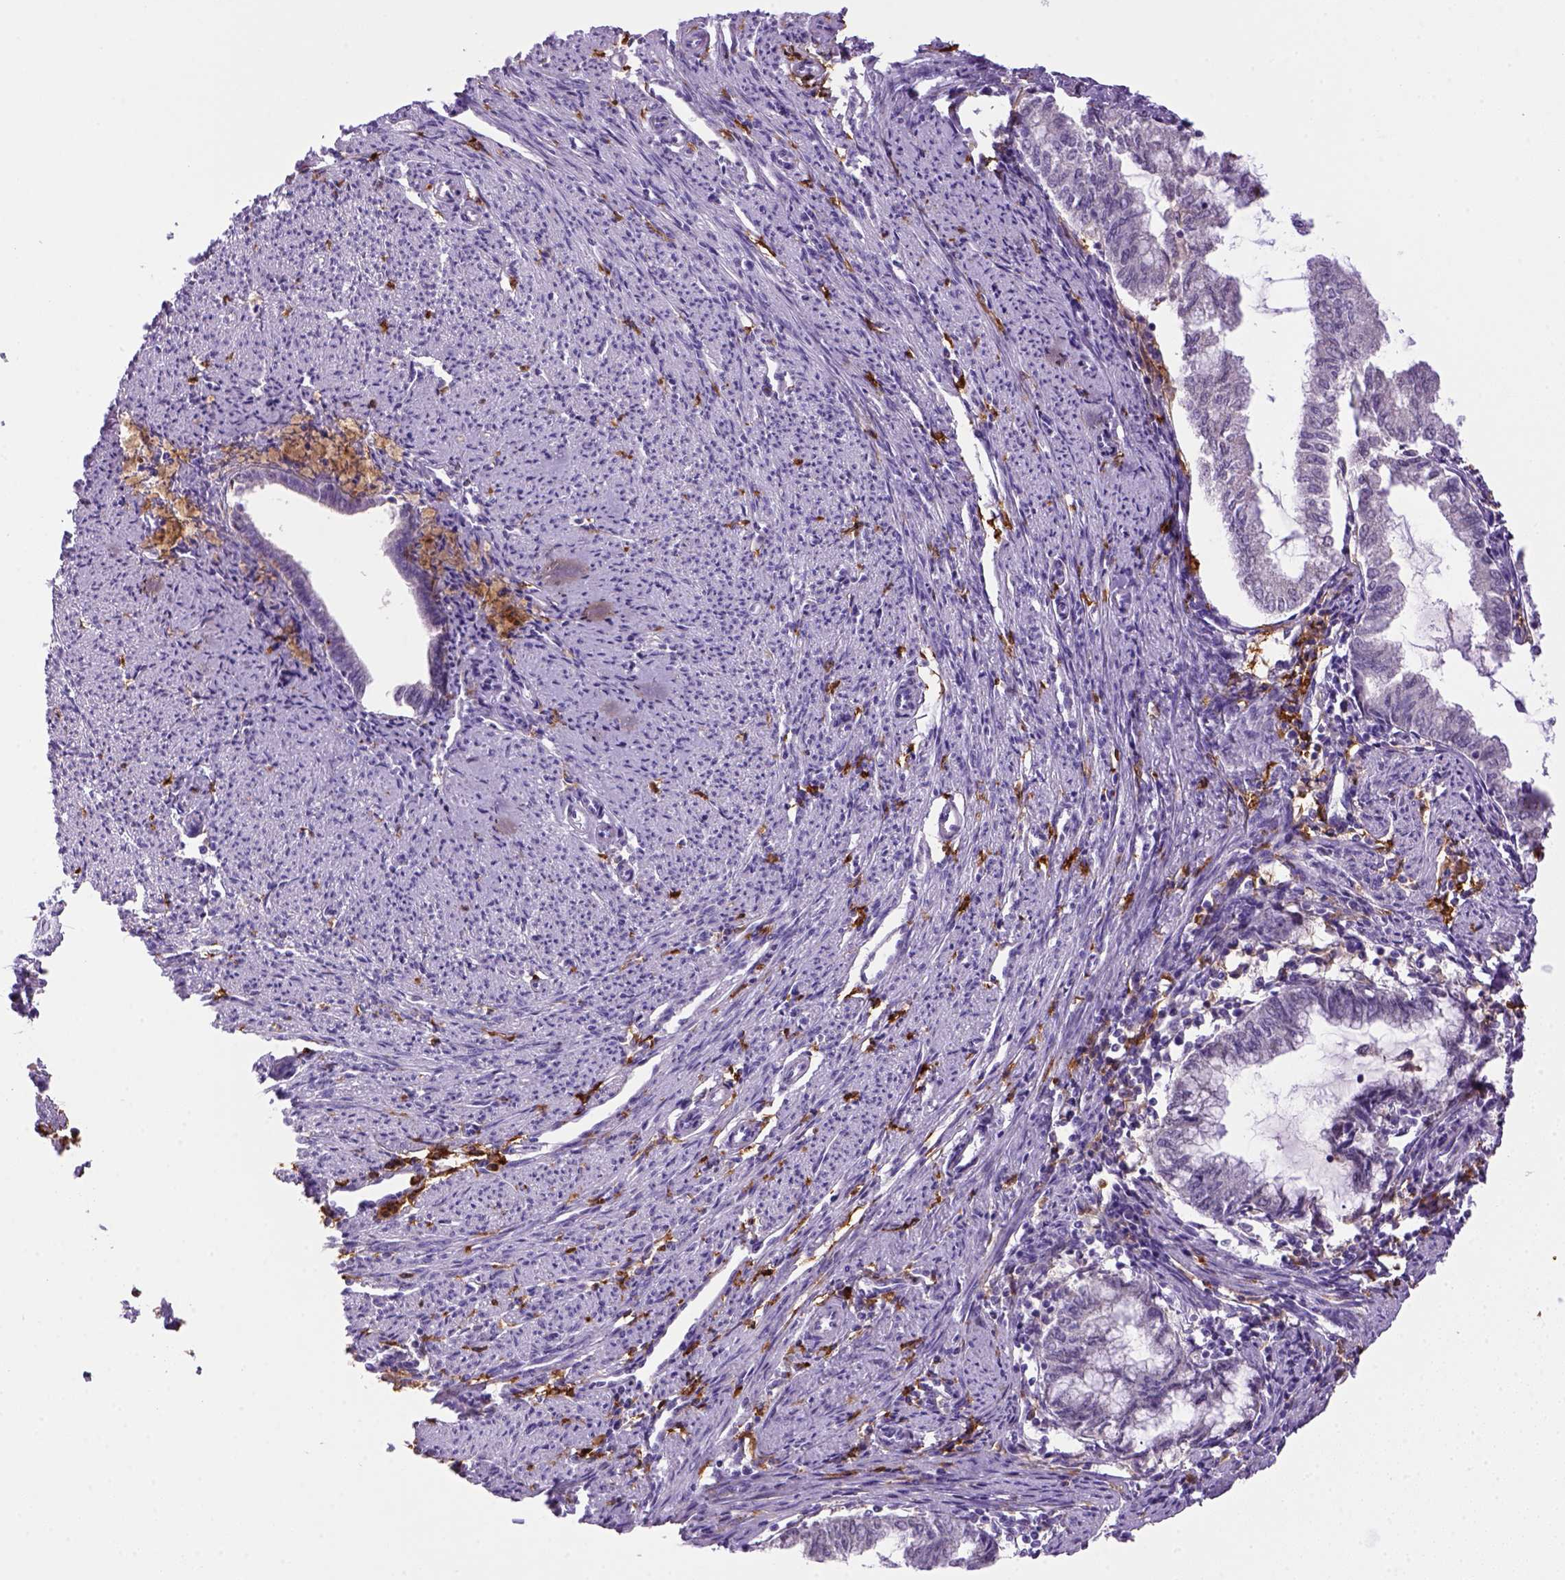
{"staining": {"intensity": "negative", "quantity": "none", "location": "none"}, "tissue": "endometrial cancer", "cell_type": "Tumor cells", "image_type": "cancer", "snomed": [{"axis": "morphology", "description": "Adenocarcinoma, NOS"}, {"axis": "topography", "description": "Endometrium"}], "caption": "Endometrial adenocarcinoma stained for a protein using IHC displays no staining tumor cells.", "gene": "CD14", "patient": {"sex": "female", "age": 79}}